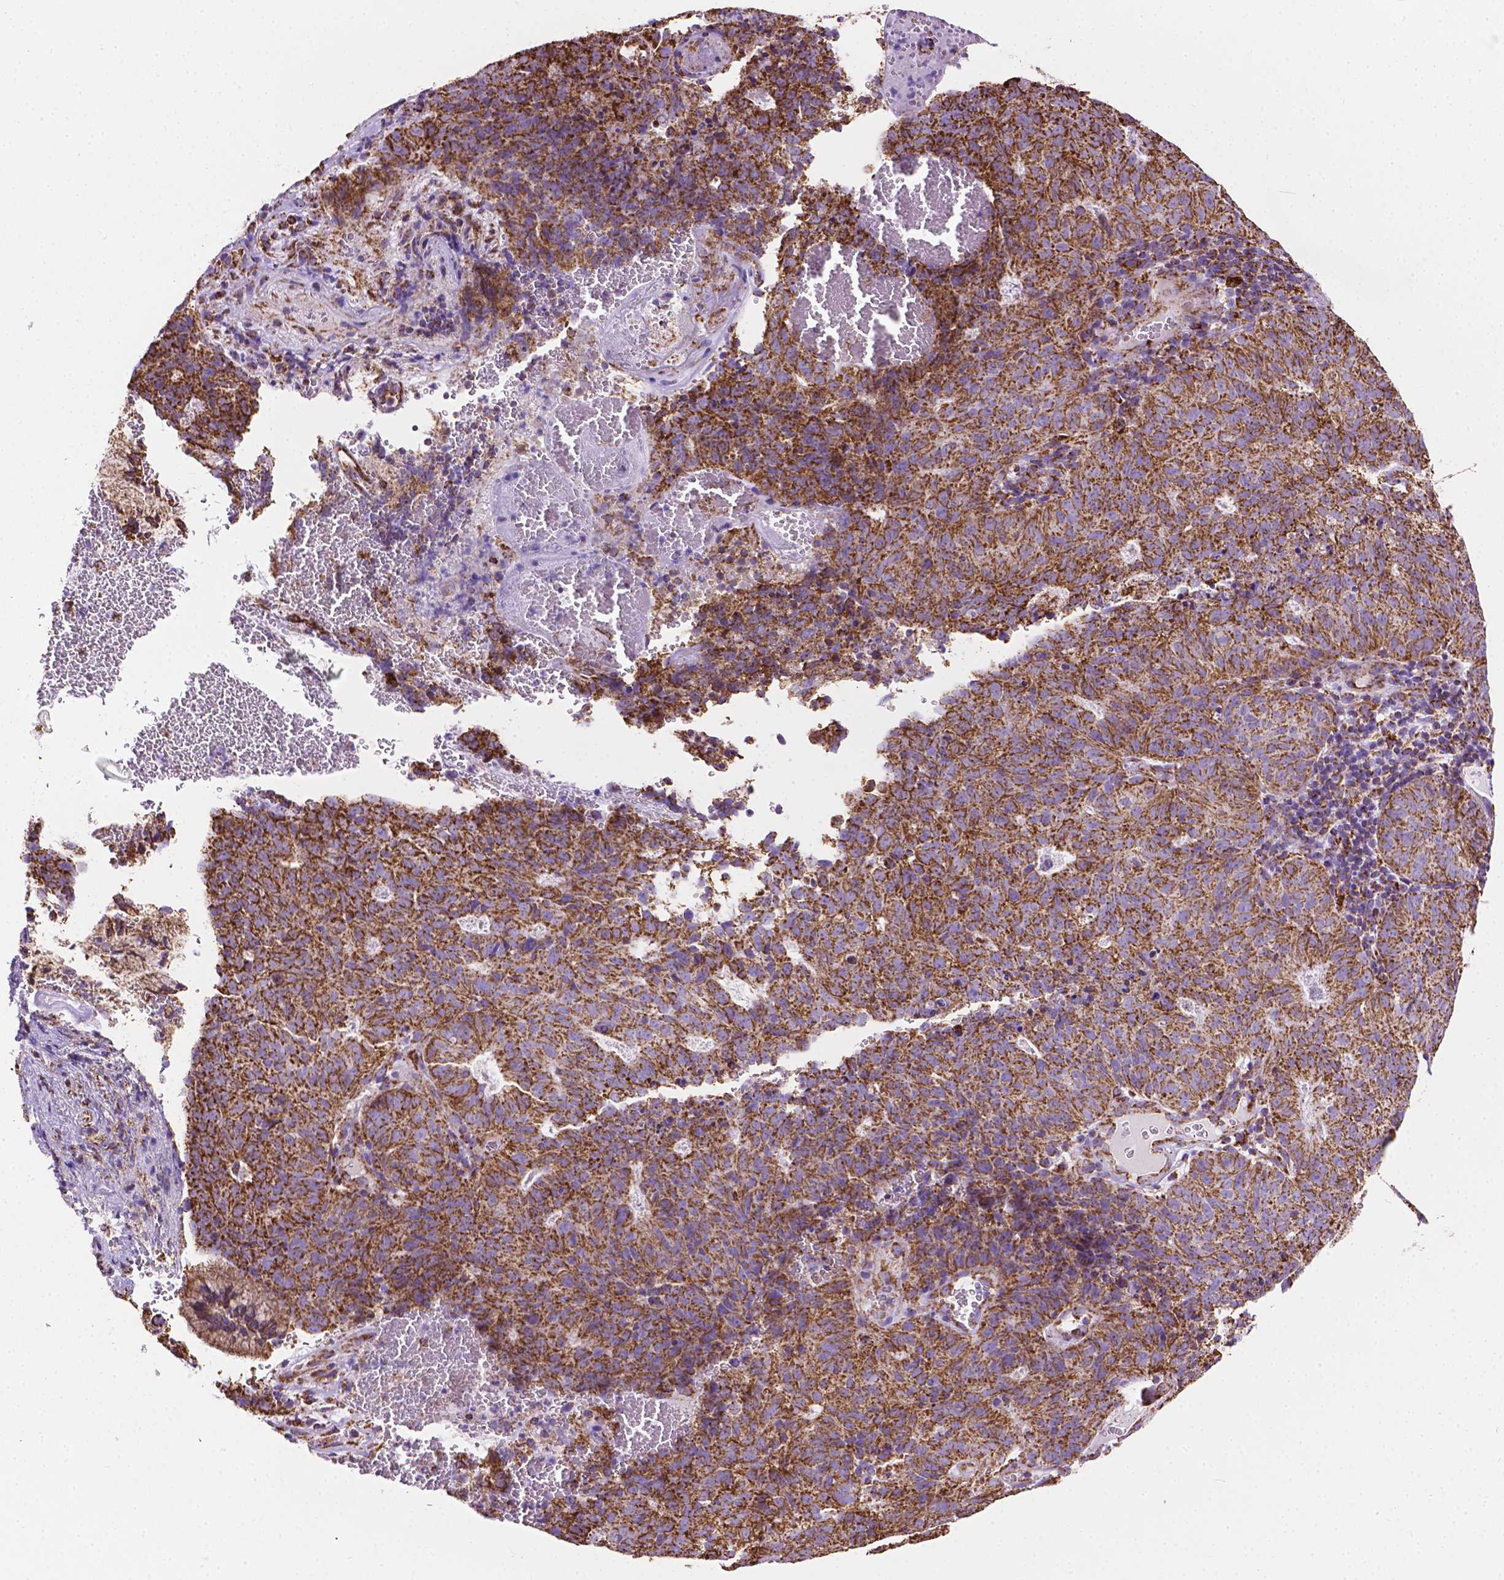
{"staining": {"intensity": "strong", "quantity": ">75%", "location": "cytoplasmic/membranous"}, "tissue": "cervical cancer", "cell_type": "Tumor cells", "image_type": "cancer", "snomed": [{"axis": "morphology", "description": "Adenocarcinoma, NOS"}, {"axis": "topography", "description": "Cervix"}], "caption": "Human cervical adenocarcinoma stained with a protein marker reveals strong staining in tumor cells.", "gene": "RMDN3", "patient": {"sex": "female", "age": 38}}